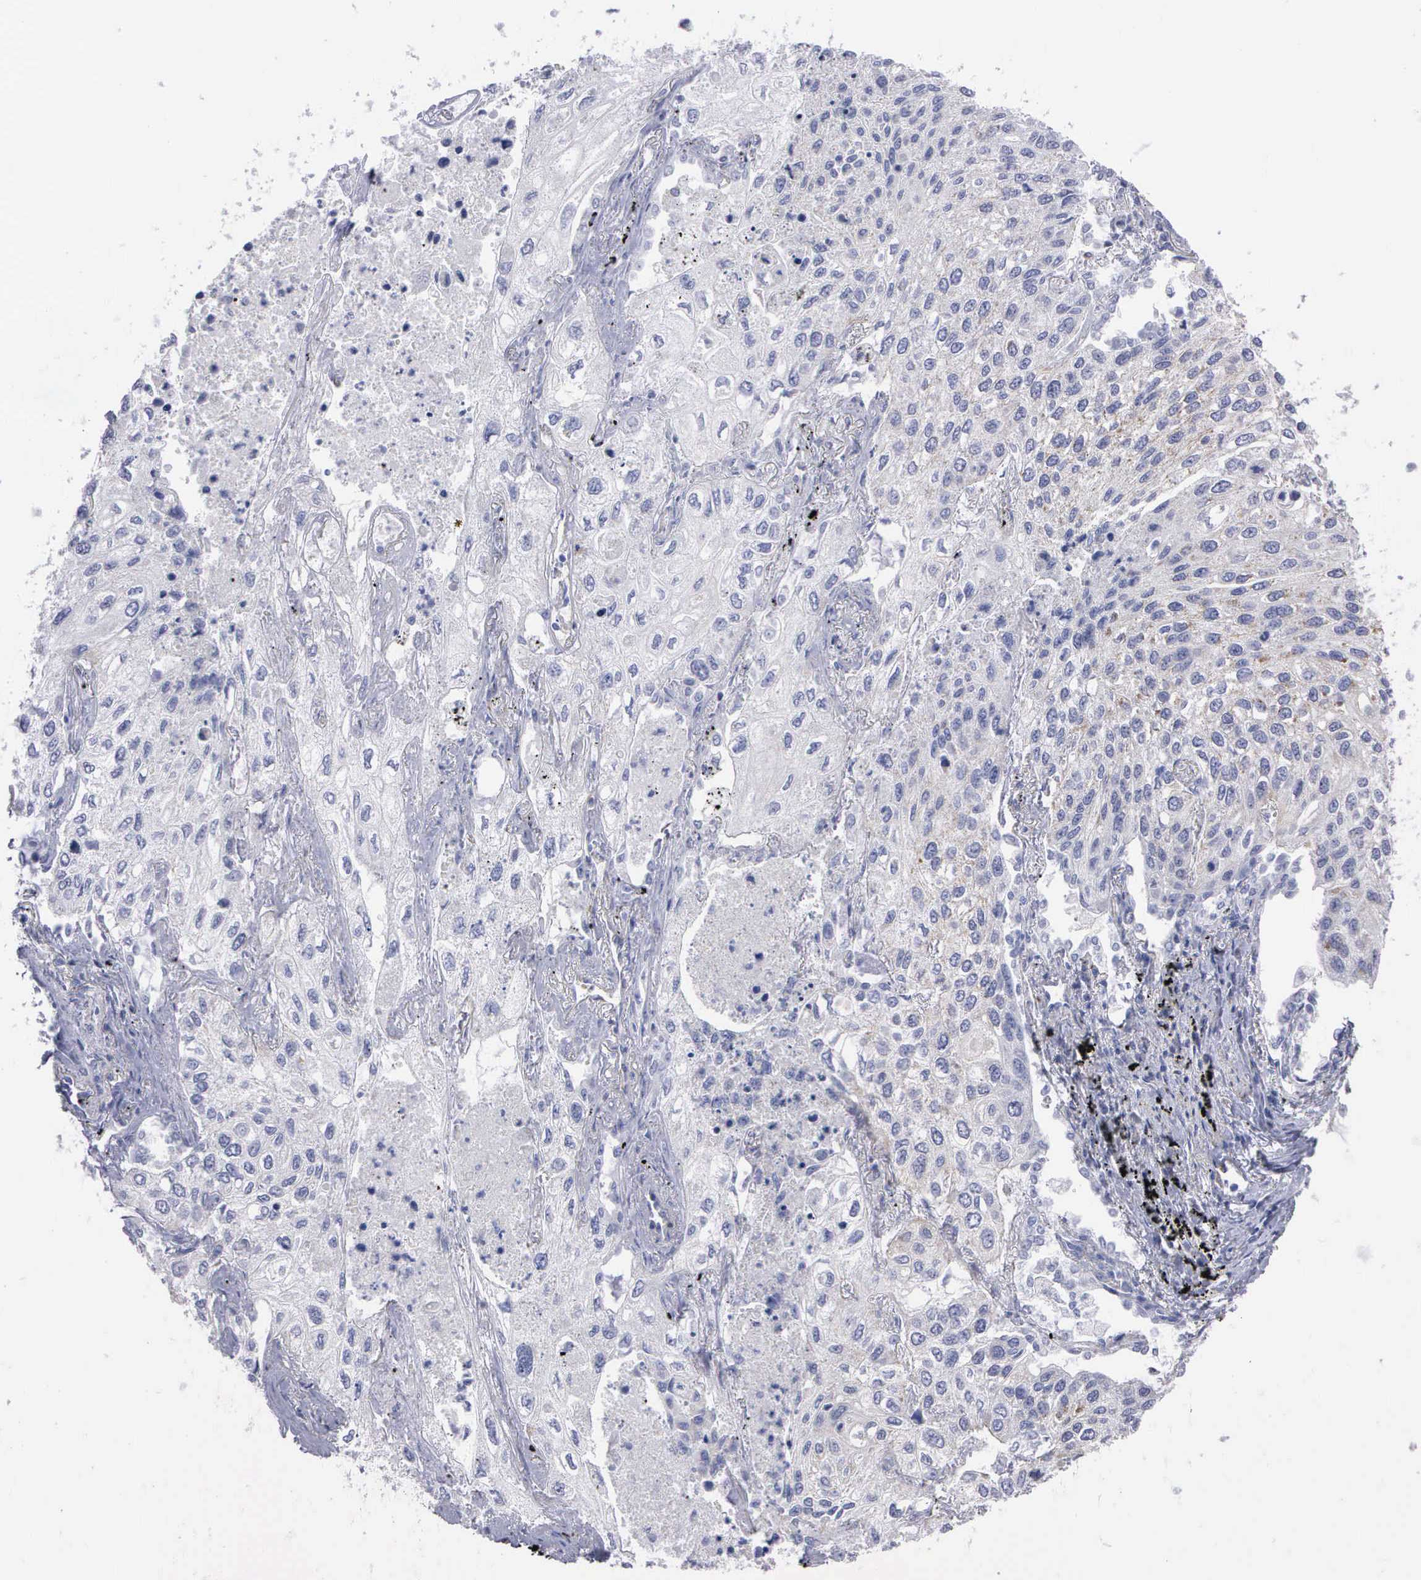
{"staining": {"intensity": "weak", "quantity": "<25%", "location": "cytoplasmic/membranous"}, "tissue": "lung cancer", "cell_type": "Tumor cells", "image_type": "cancer", "snomed": [{"axis": "morphology", "description": "Squamous cell carcinoma, NOS"}, {"axis": "topography", "description": "Lung"}], "caption": "A high-resolution photomicrograph shows IHC staining of lung cancer, which exhibits no significant positivity in tumor cells.", "gene": "APOOL", "patient": {"sex": "male", "age": 75}}